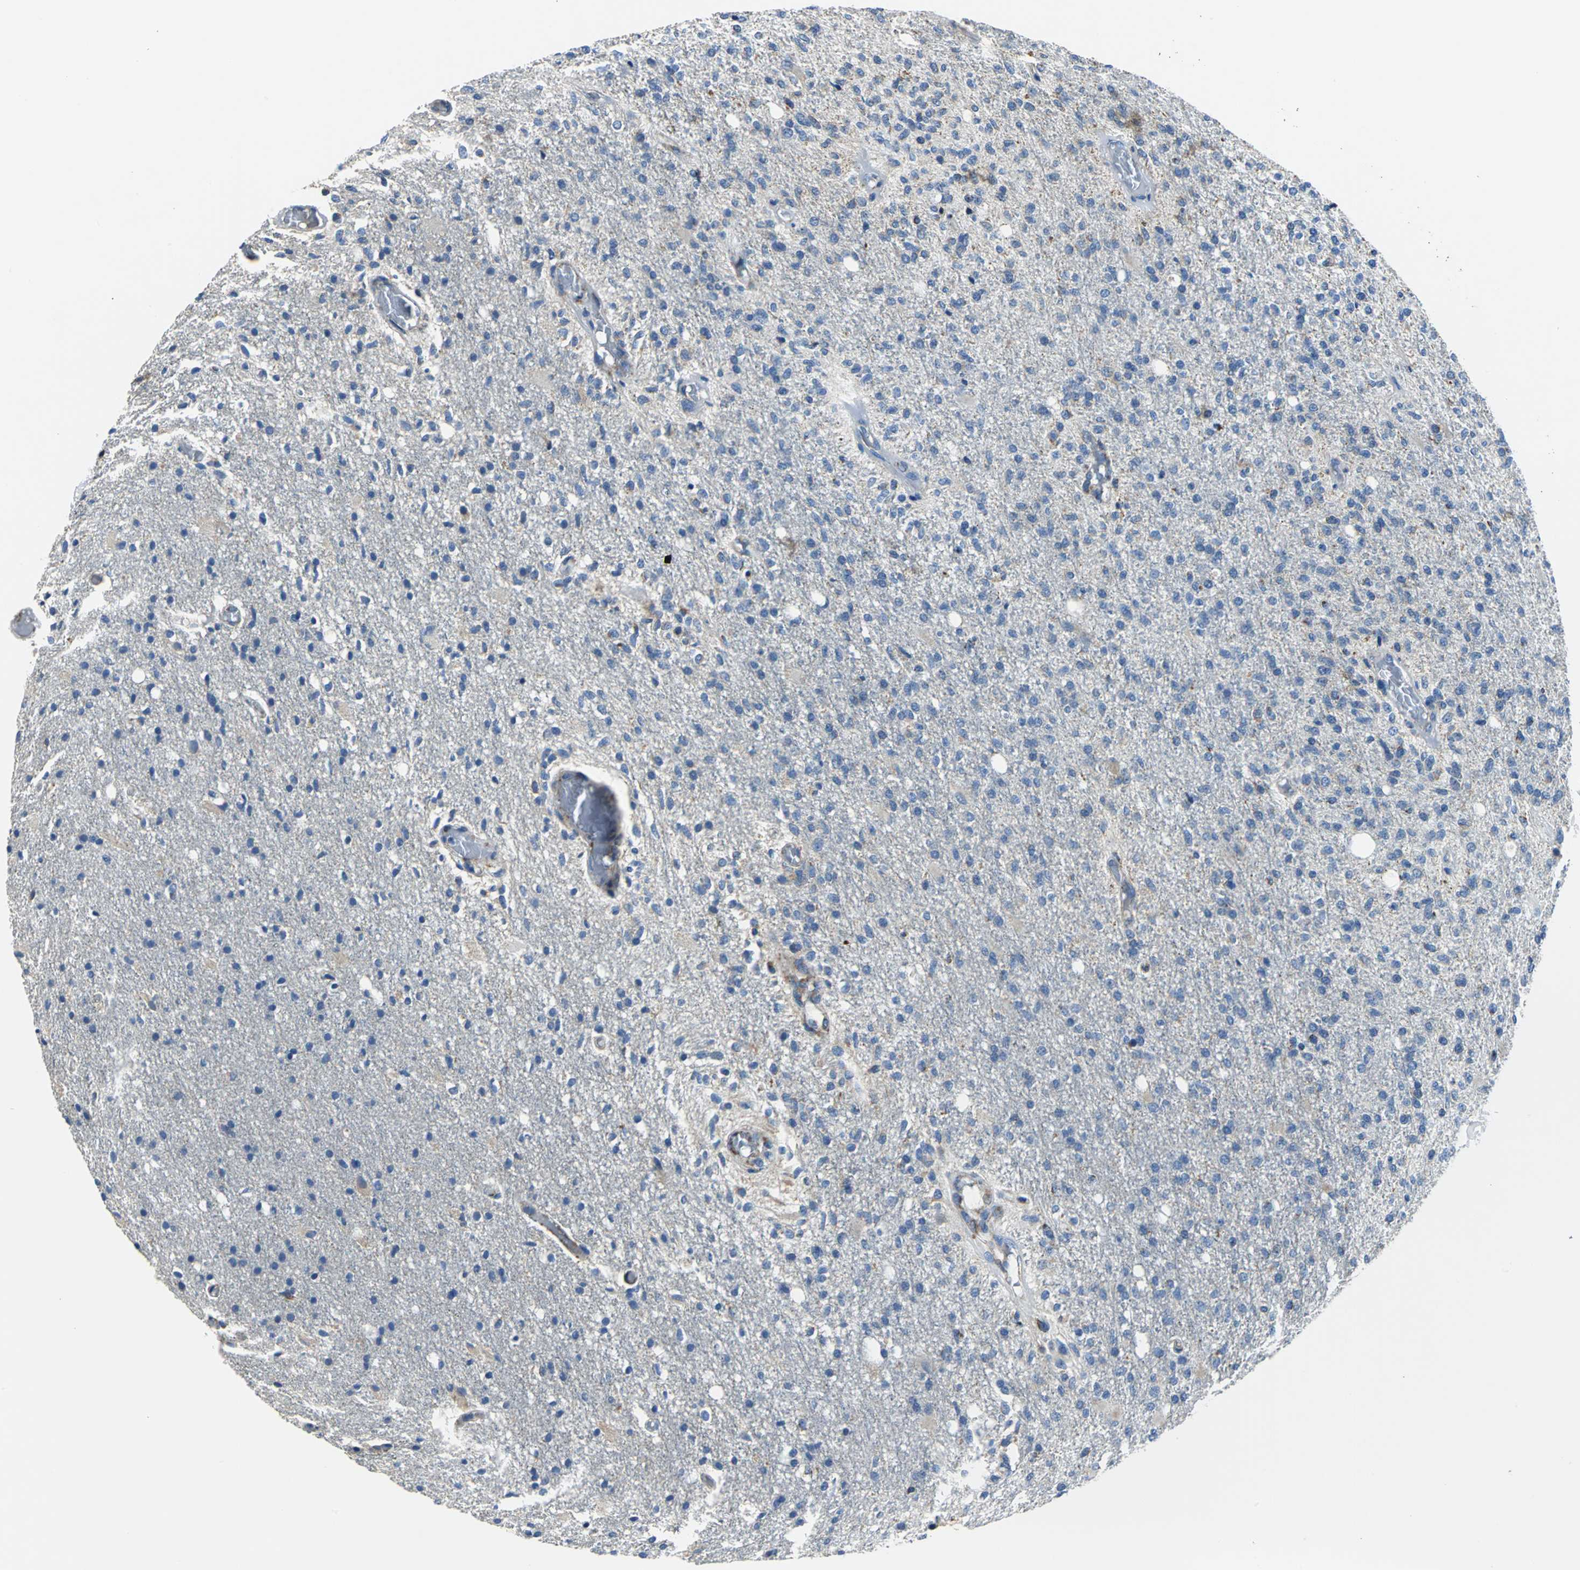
{"staining": {"intensity": "negative", "quantity": "none", "location": "none"}, "tissue": "glioma", "cell_type": "Tumor cells", "image_type": "cancer", "snomed": [{"axis": "morphology", "description": "Normal tissue, NOS"}, {"axis": "morphology", "description": "Glioma, malignant, High grade"}, {"axis": "topography", "description": "Cerebral cortex"}], "caption": "High power microscopy image of an immunohistochemistry image of malignant glioma (high-grade), revealing no significant expression in tumor cells.", "gene": "IFI6", "patient": {"sex": "male", "age": 77}}